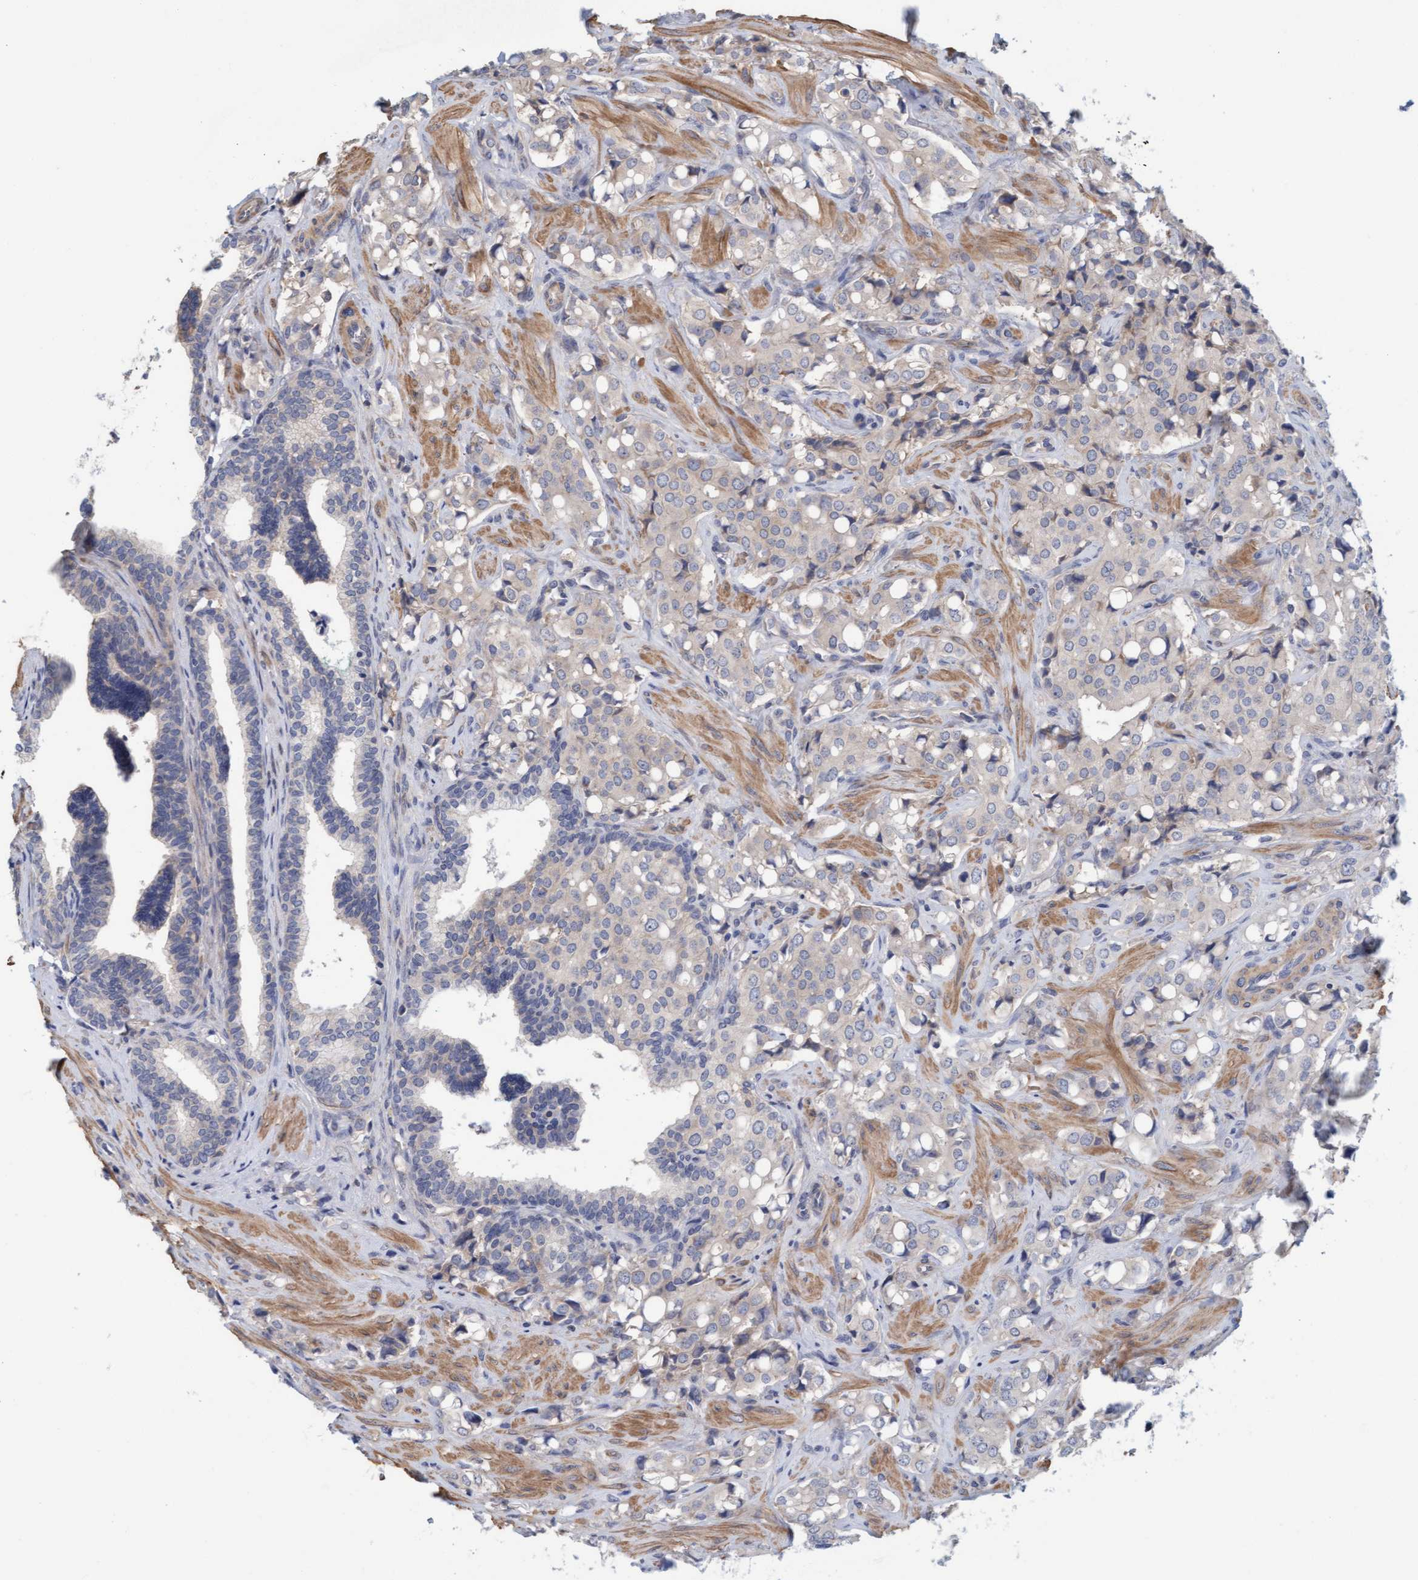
{"staining": {"intensity": "negative", "quantity": "none", "location": "none"}, "tissue": "prostate cancer", "cell_type": "Tumor cells", "image_type": "cancer", "snomed": [{"axis": "morphology", "description": "Adenocarcinoma, High grade"}, {"axis": "topography", "description": "Prostate"}], "caption": "Prostate cancer was stained to show a protein in brown. There is no significant positivity in tumor cells.", "gene": "FXR2", "patient": {"sex": "male", "age": 52}}